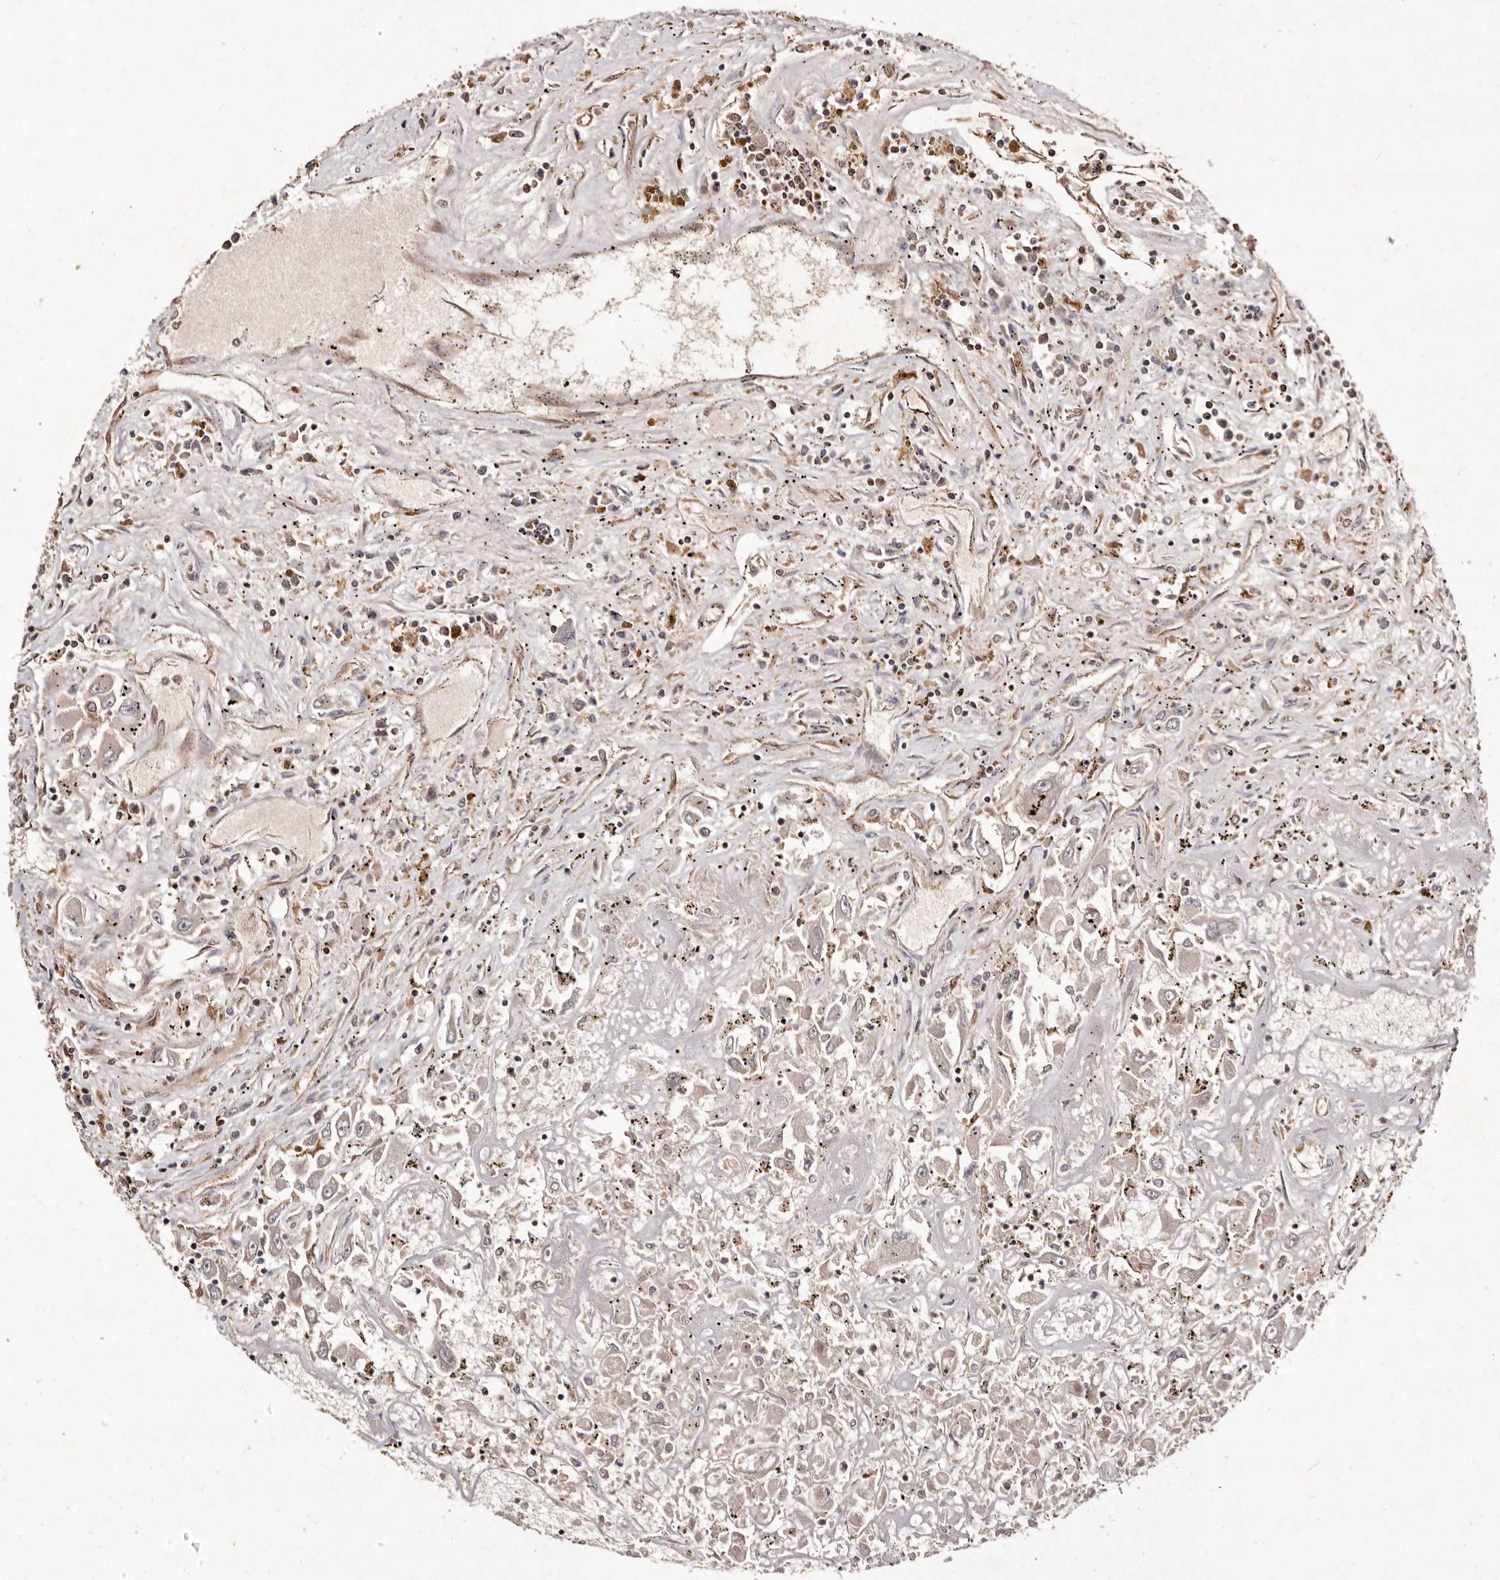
{"staining": {"intensity": "negative", "quantity": "none", "location": "none"}, "tissue": "renal cancer", "cell_type": "Tumor cells", "image_type": "cancer", "snomed": [{"axis": "morphology", "description": "Adenocarcinoma, NOS"}, {"axis": "topography", "description": "Kidney"}], "caption": "Renal cancer (adenocarcinoma) was stained to show a protein in brown. There is no significant staining in tumor cells. (Stains: DAB (3,3'-diaminobenzidine) immunohistochemistry (IHC) with hematoxylin counter stain, Microscopy: brightfield microscopy at high magnification).", "gene": "GIMAP4", "patient": {"sex": "female", "age": 52}}